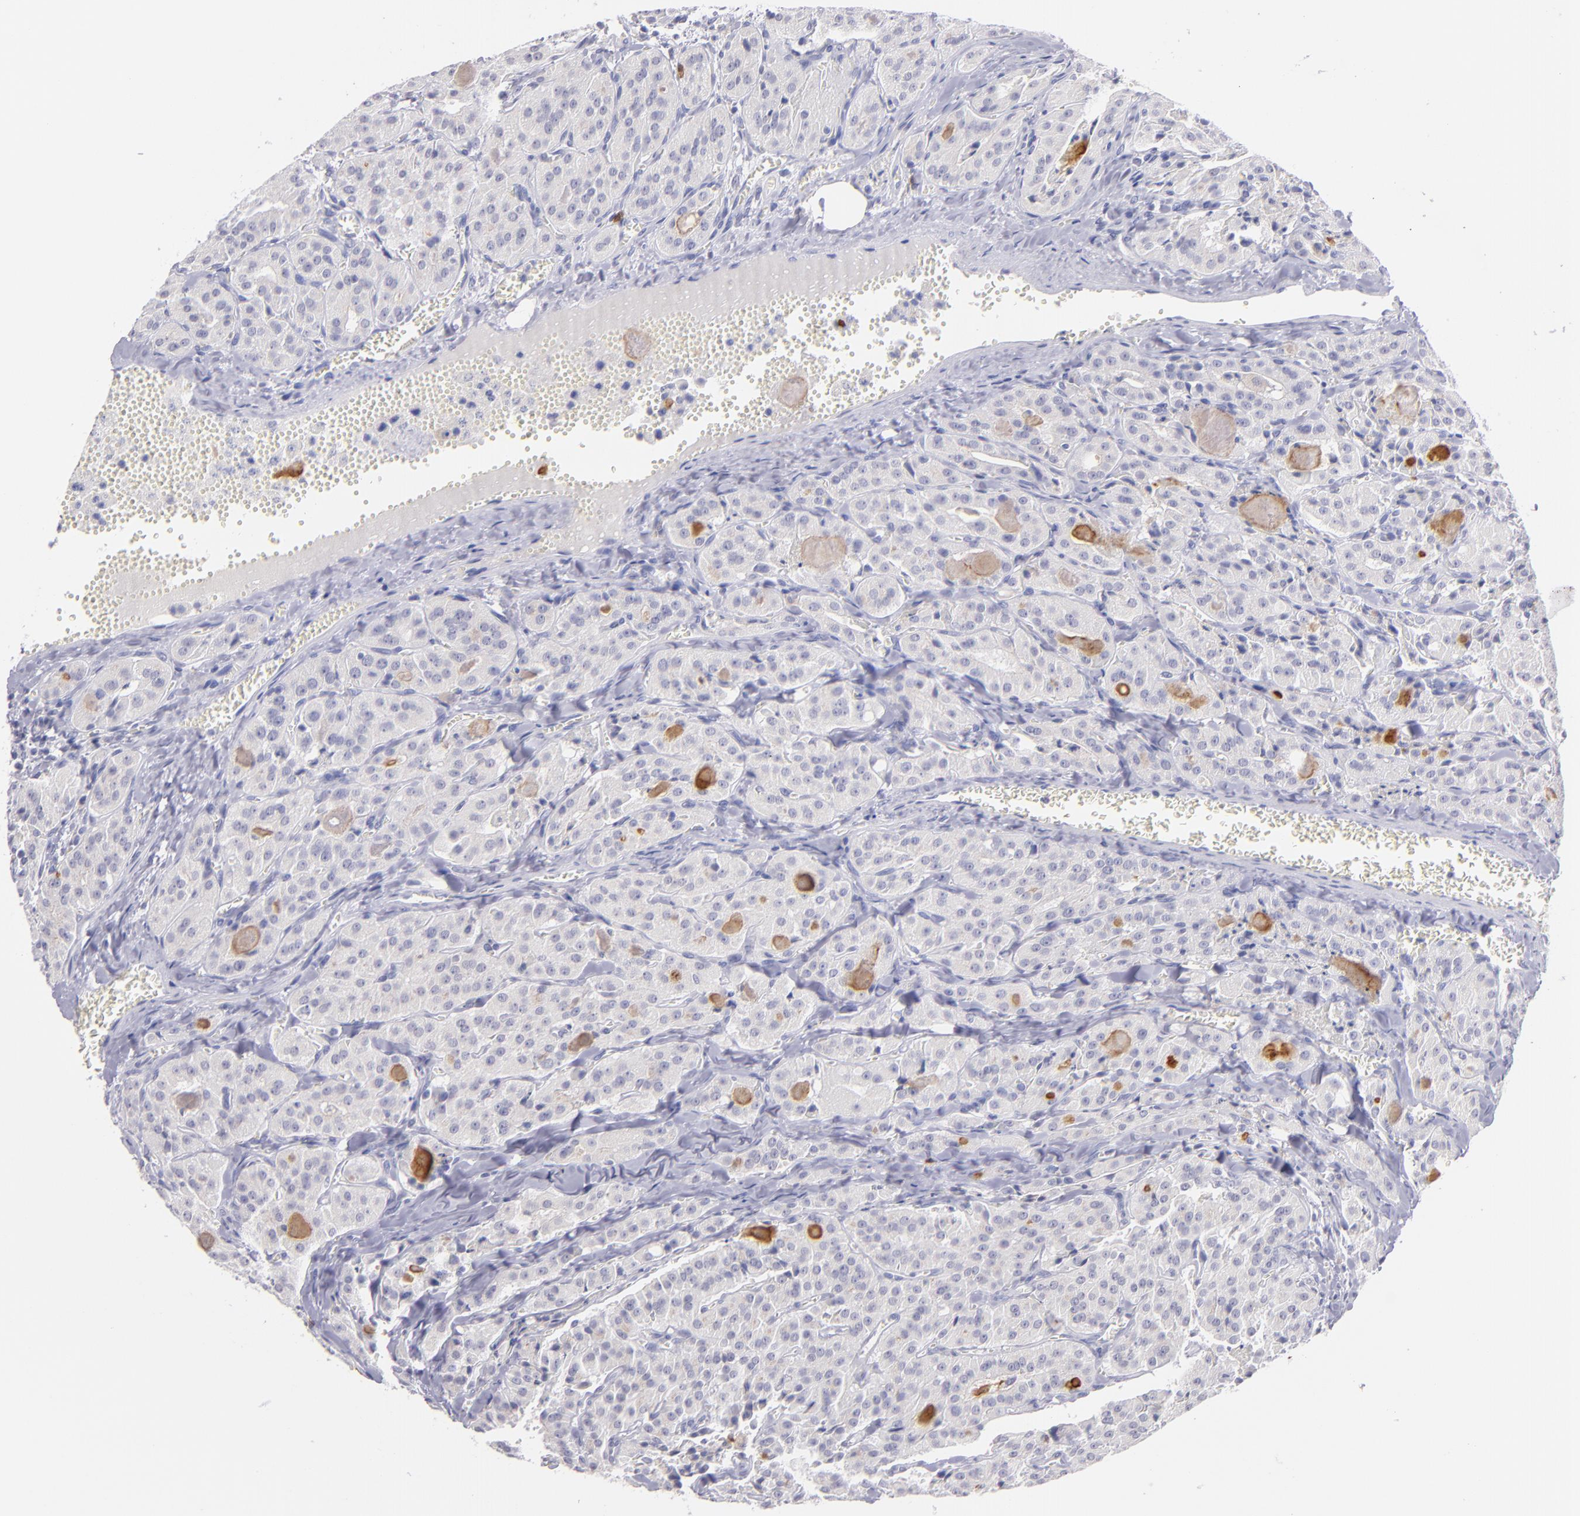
{"staining": {"intensity": "negative", "quantity": "none", "location": "none"}, "tissue": "thyroid cancer", "cell_type": "Tumor cells", "image_type": "cancer", "snomed": [{"axis": "morphology", "description": "Carcinoma, NOS"}, {"axis": "topography", "description": "Thyroid gland"}], "caption": "Tumor cells are negative for protein expression in human thyroid cancer.", "gene": "IL2RA", "patient": {"sex": "male", "age": 76}}